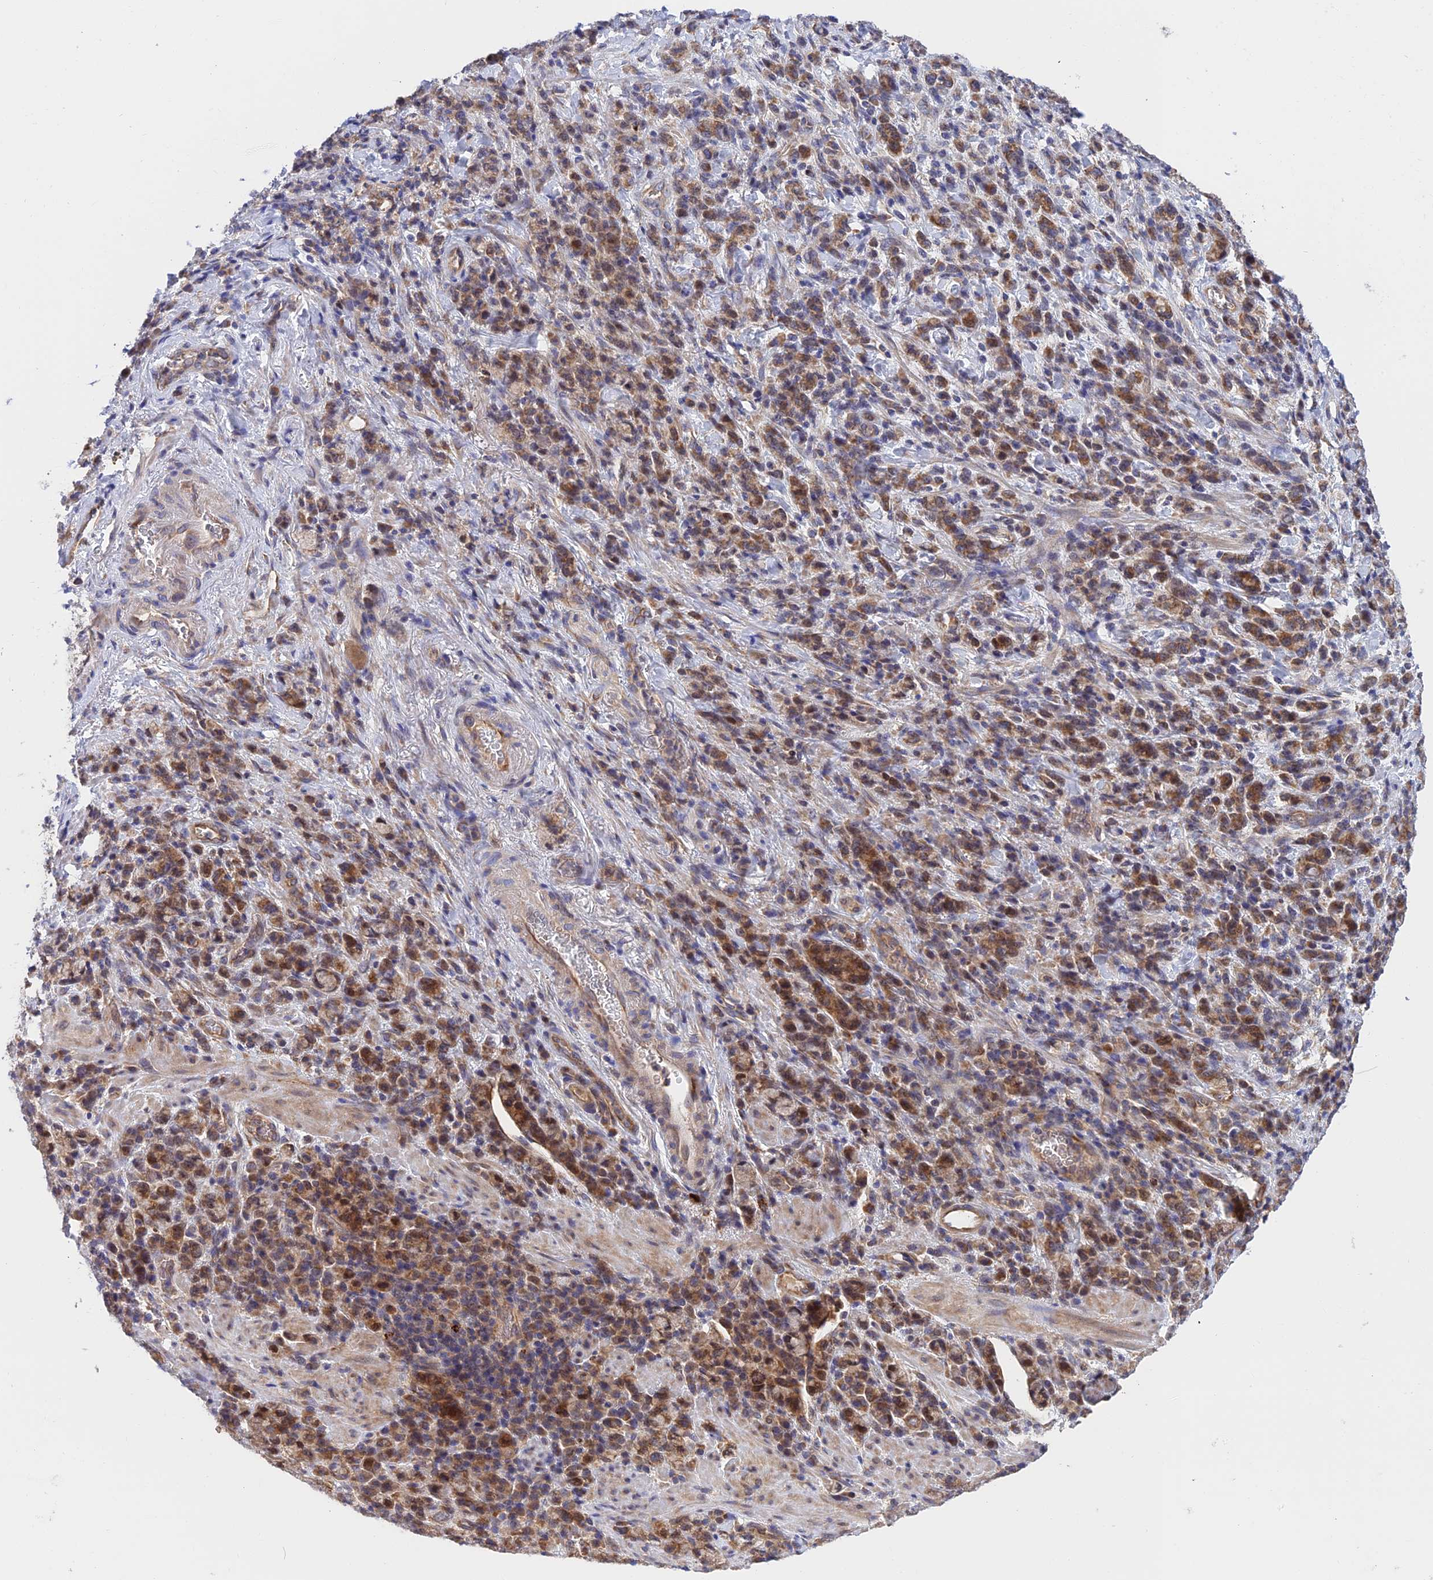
{"staining": {"intensity": "moderate", "quantity": ">75%", "location": "cytoplasmic/membranous"}, "tissue": "stomach cancer", "cell_type": "Tumor cells", "image_type": "cancer", "snomed": [{"axis": "morphology", "description": "Adenocarcinoma, NOS"}, {"axis": "topography", "description": "Stomach"}], "caption": "Approximately >75% of tumor cells in stomach cancer (adenocarcinoma) display moderate cytoplasmic/membranous protein staining as visualized by brown immunohistochemical staining.", "gene": "CDC37L1", "patient": {"sex": "male", "age": 76}}